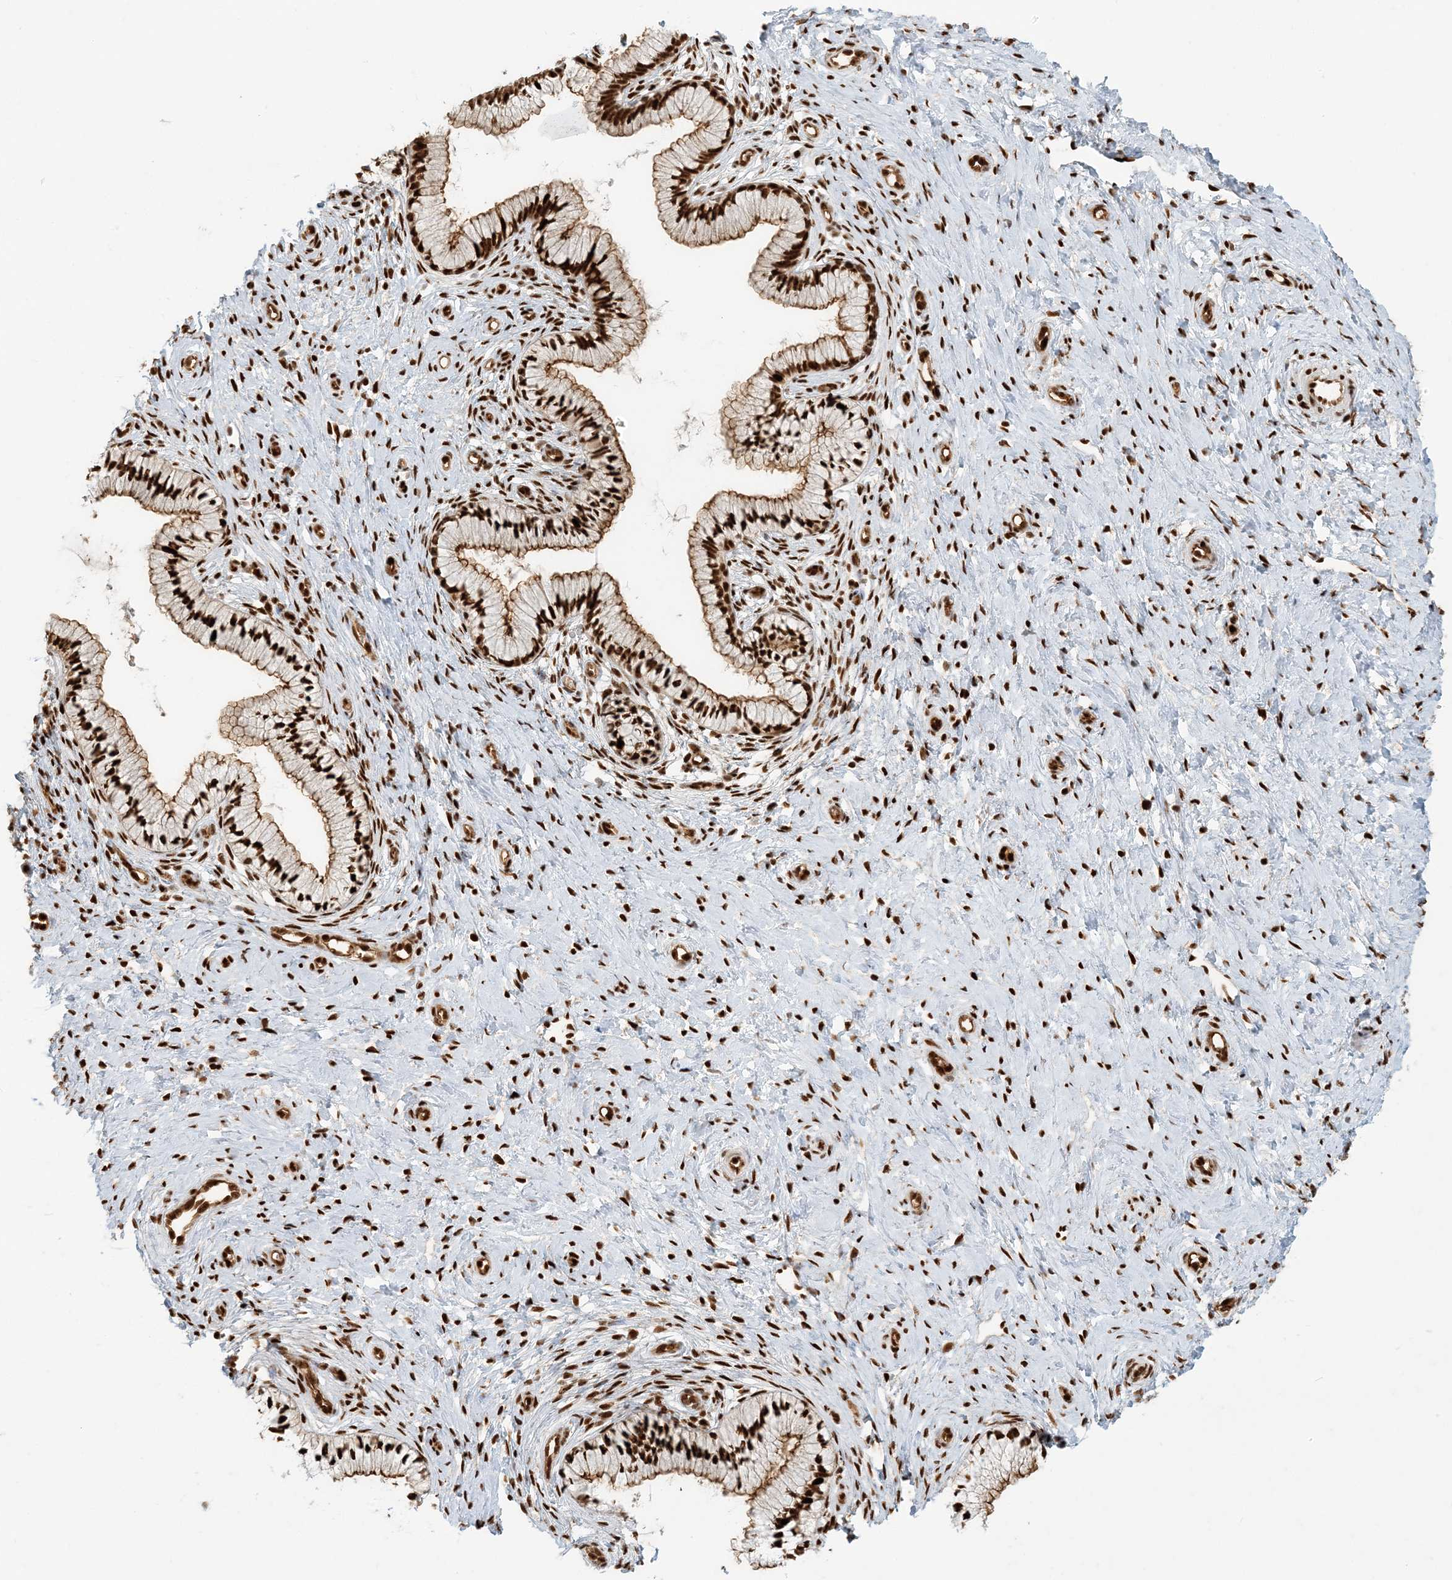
{"staining": {"intensity": "strong", "quantity": ">75%", "location": "nuclear"}, "tissue": "cervix", "cell_type": "Glandular cells", "image_type": "normal", "snomed": [{"axis": "morphology", "description": "Normal tissue, NOS"}, {"axis": "topography", "description": "Cervix"}], "caption": "This micrograph demonstrates immunohistochemistry (IHC) staining of benign cervix, with high strong nuclear staining in about >75% of glandular cells.", "gene": "CKS1B", "patient": {"sex": "female", "age": 36}}